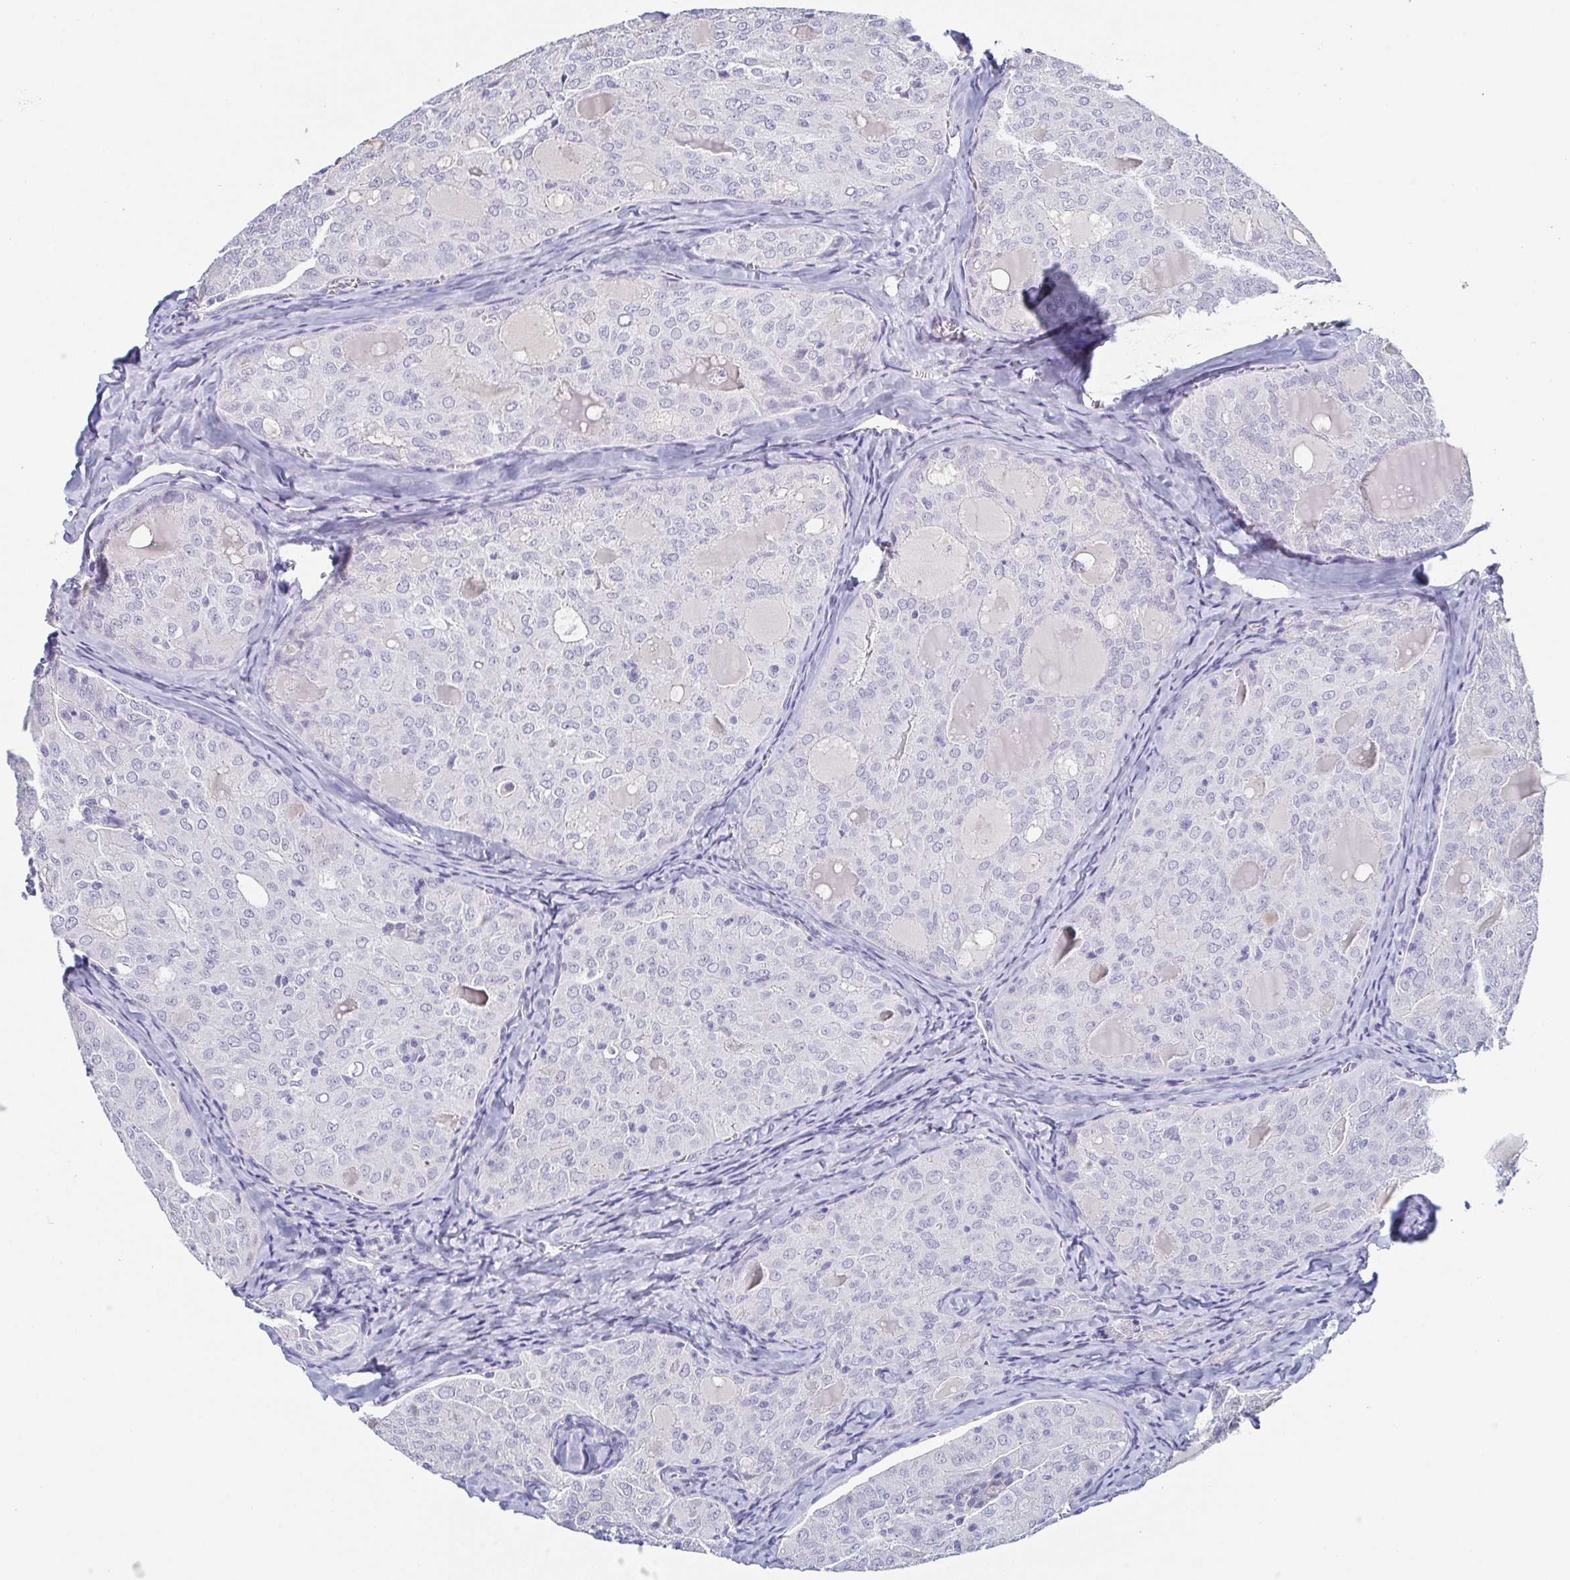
{"staining": {"intensity": "negative", "quantity": "none", "location": "none"}, "tissue": "thyroid cancer", "cell_type": "Tumor cells", "image_type": "cancer", "snomed": [{"axis": "morphology", "description": "Follicular adenoma carcinoma, NOS"}, {"axis": "topography", "description": "Thyroid gland"}], "caption": "Tumor cells show no significant staining in thyroid cancer.", "gene": "ITLN1", "patient": {"sex": "male", "age": 75}}